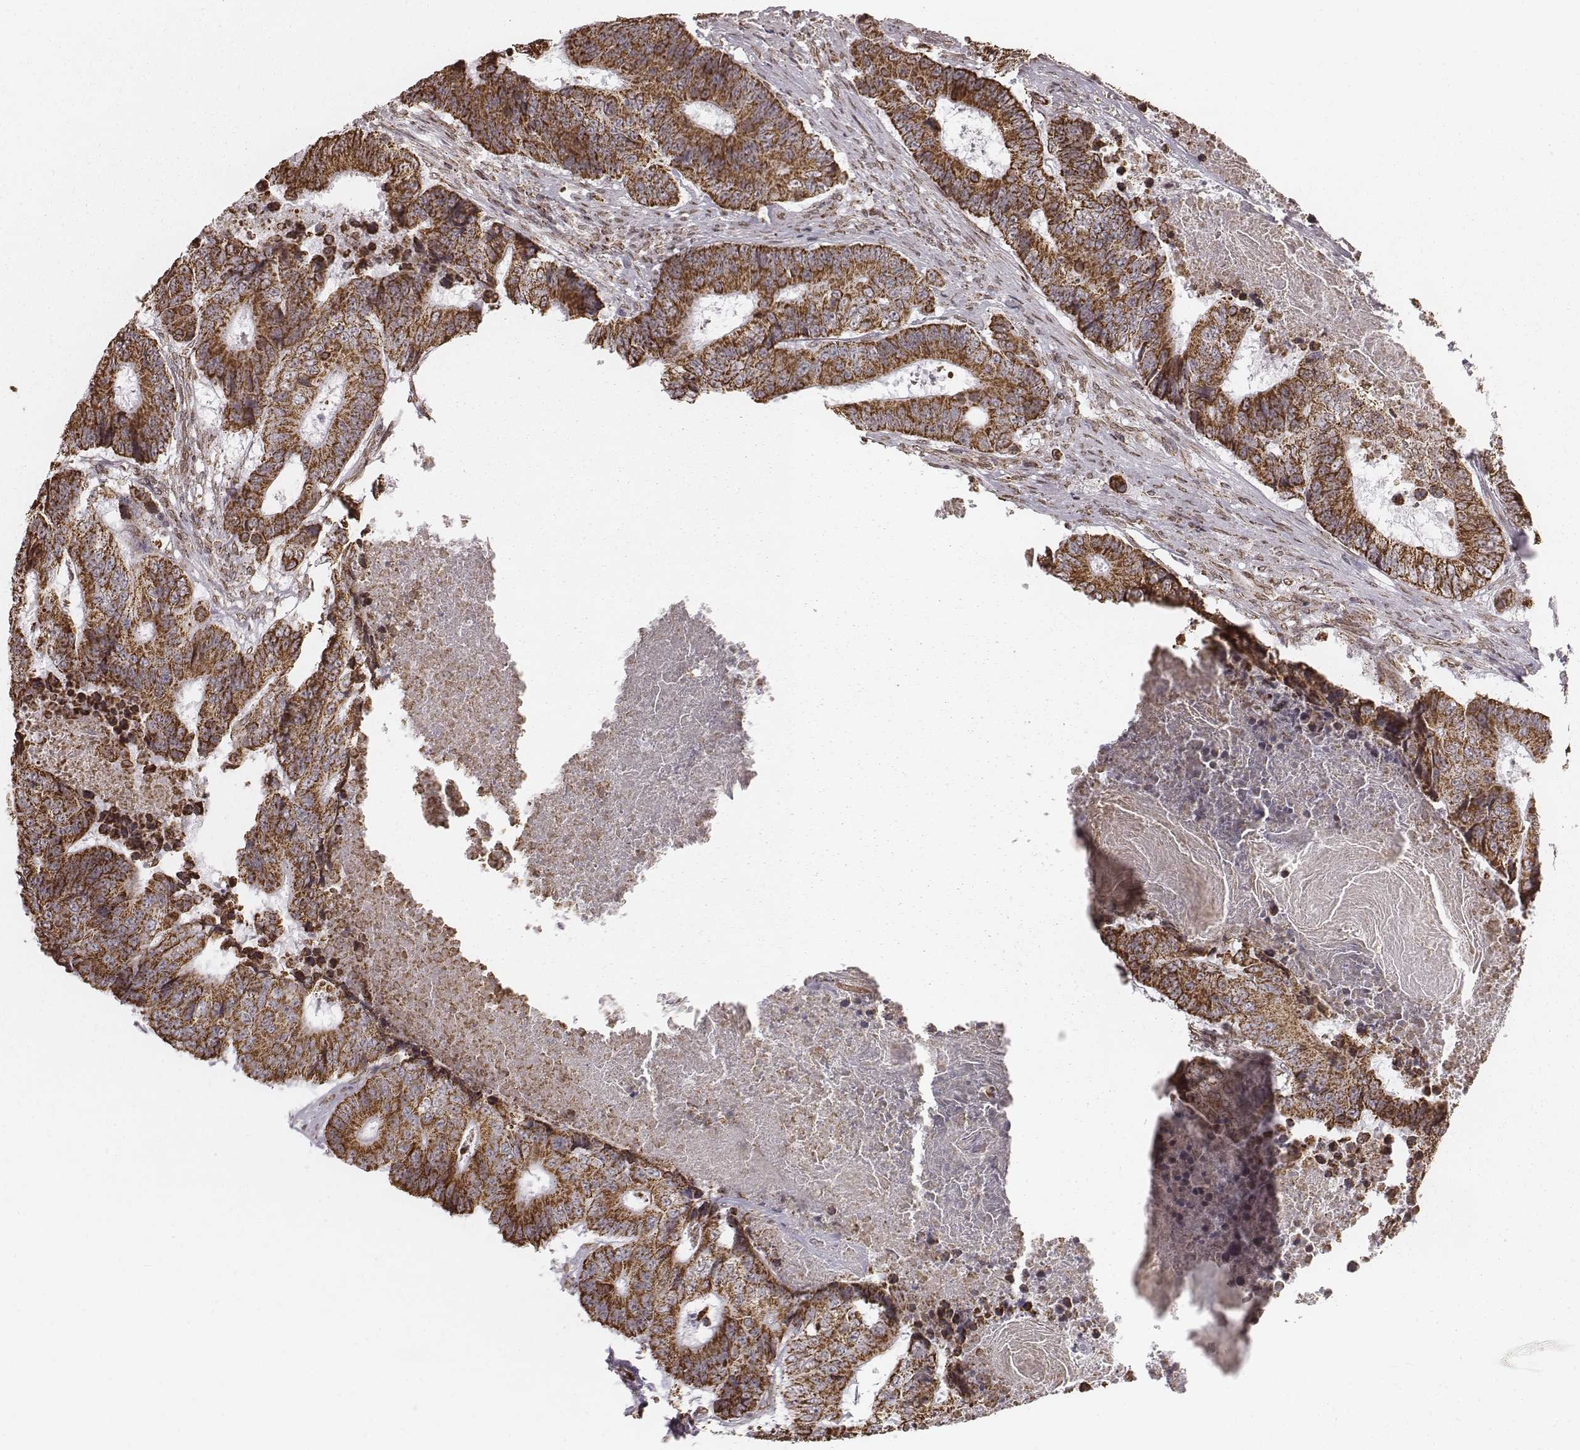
{"staining": {"intensity": "strong", "quantity": ">75%", "location": "cytoplasmic/membranous"}, "tissue": "colorectal cancer", "cell_type": "Tumor cells", "image_type": "cancer", "snomed": [{"axis": "morphology", "description": "Adenocarcinoma, NOS"}, {"axis": "topography", "description": "Colon"}], "caption": "Immunohistochemical staining of human colorectal cancer exhibits strong cytoplasmic/membranous protein expression in approximately >75% of tumor cells.", "gene": "ACOT2", "patient": {"sex": "female", "age": 48}}